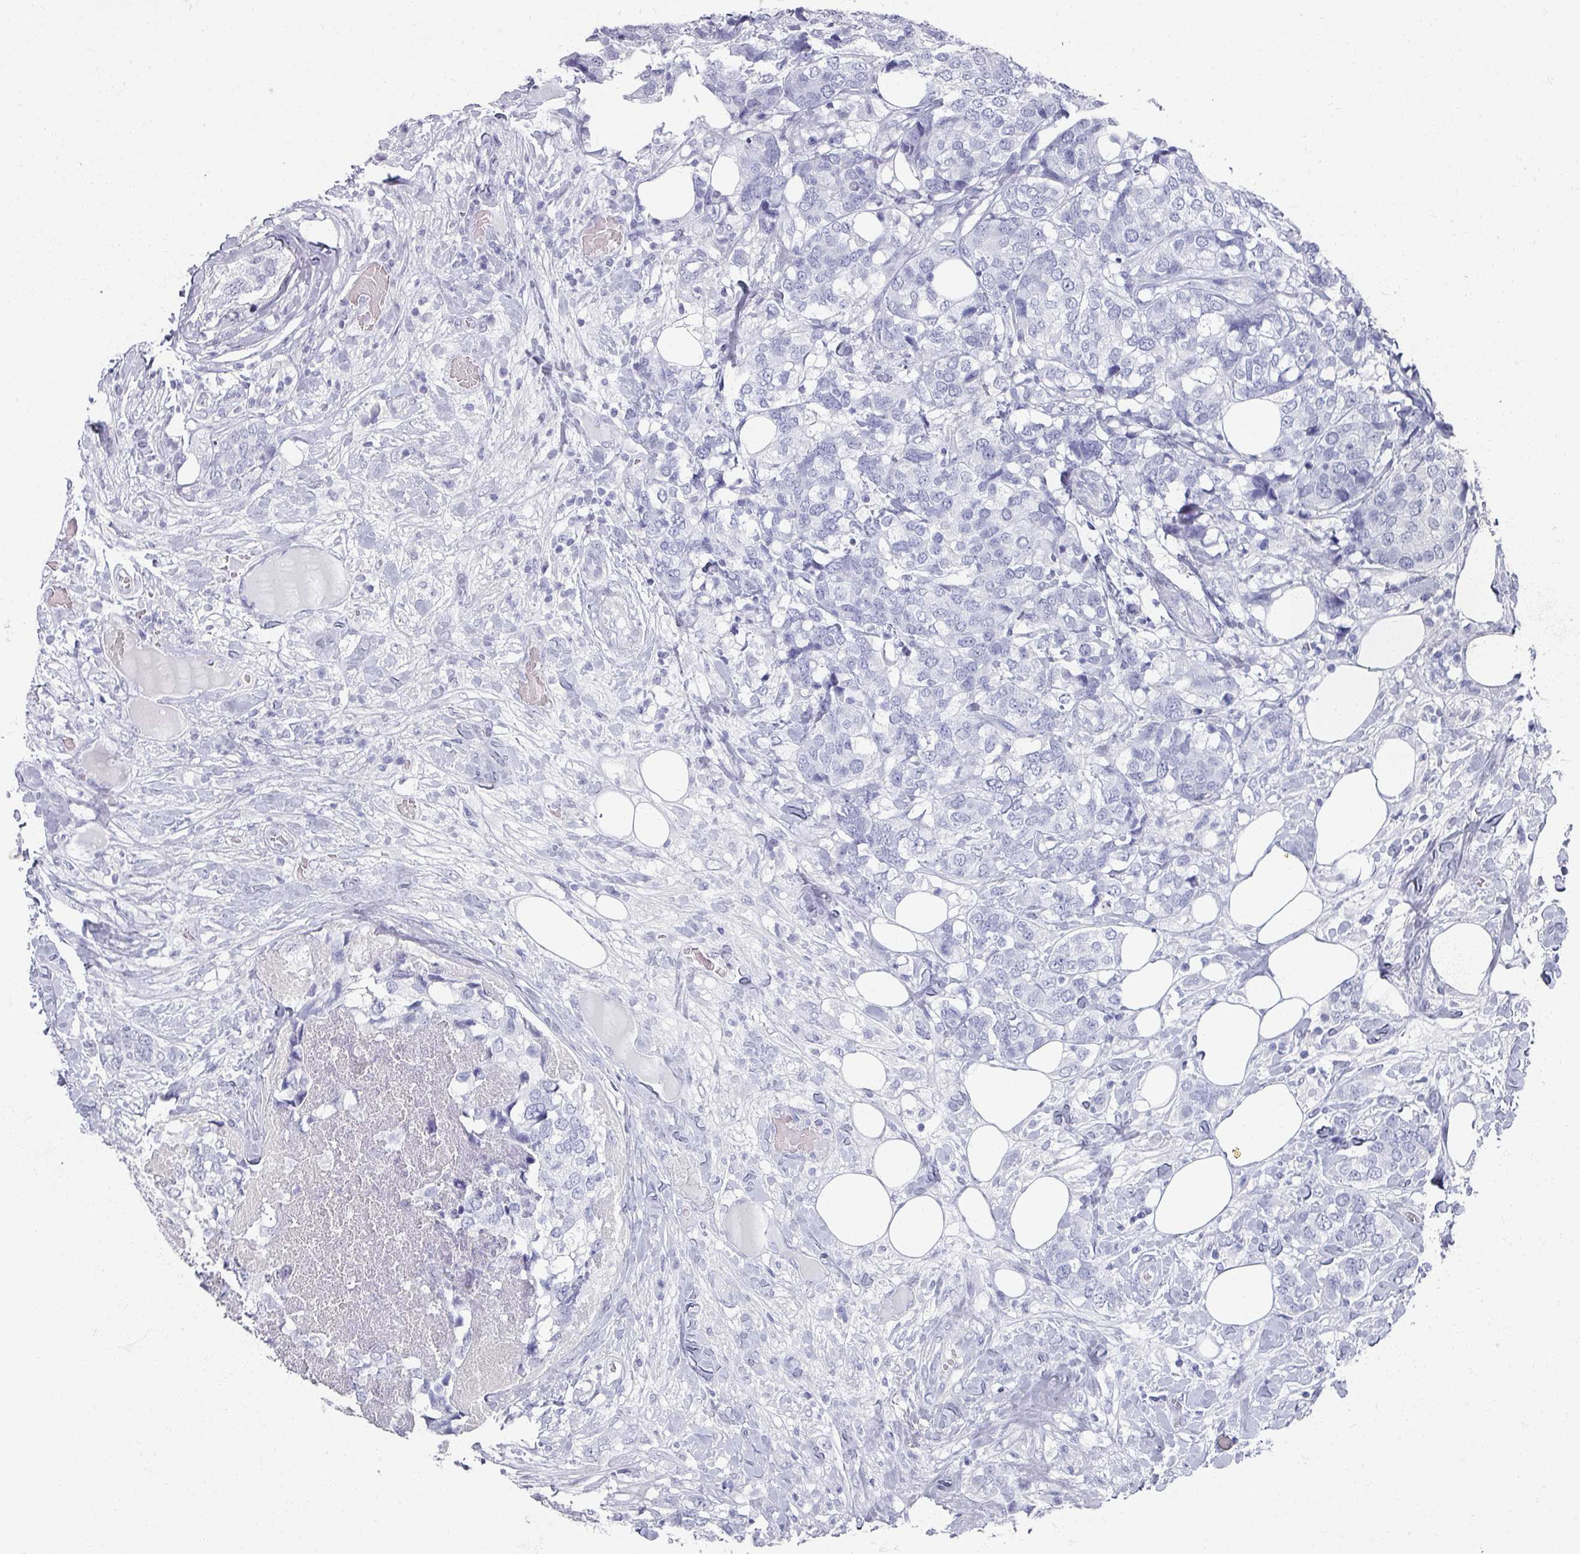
{"staining": {"intensity": "negative", "quantity": "none", "location": "none"}, "tissue": "breast cancer", "cell_type": "Tumor cells", "image_type": "cancer", "snomed": [{"axis": "morphology", "description": "Lobular carcinoma"}, {"axis": "topography", "description": "Breast"}], "caption": "Immunohistochemical staining of human breast lobular carcinoma reveals no significant positivity in tumor cells.", "gene": "OMG", "patient": {"sex": "female", "age": 59}}